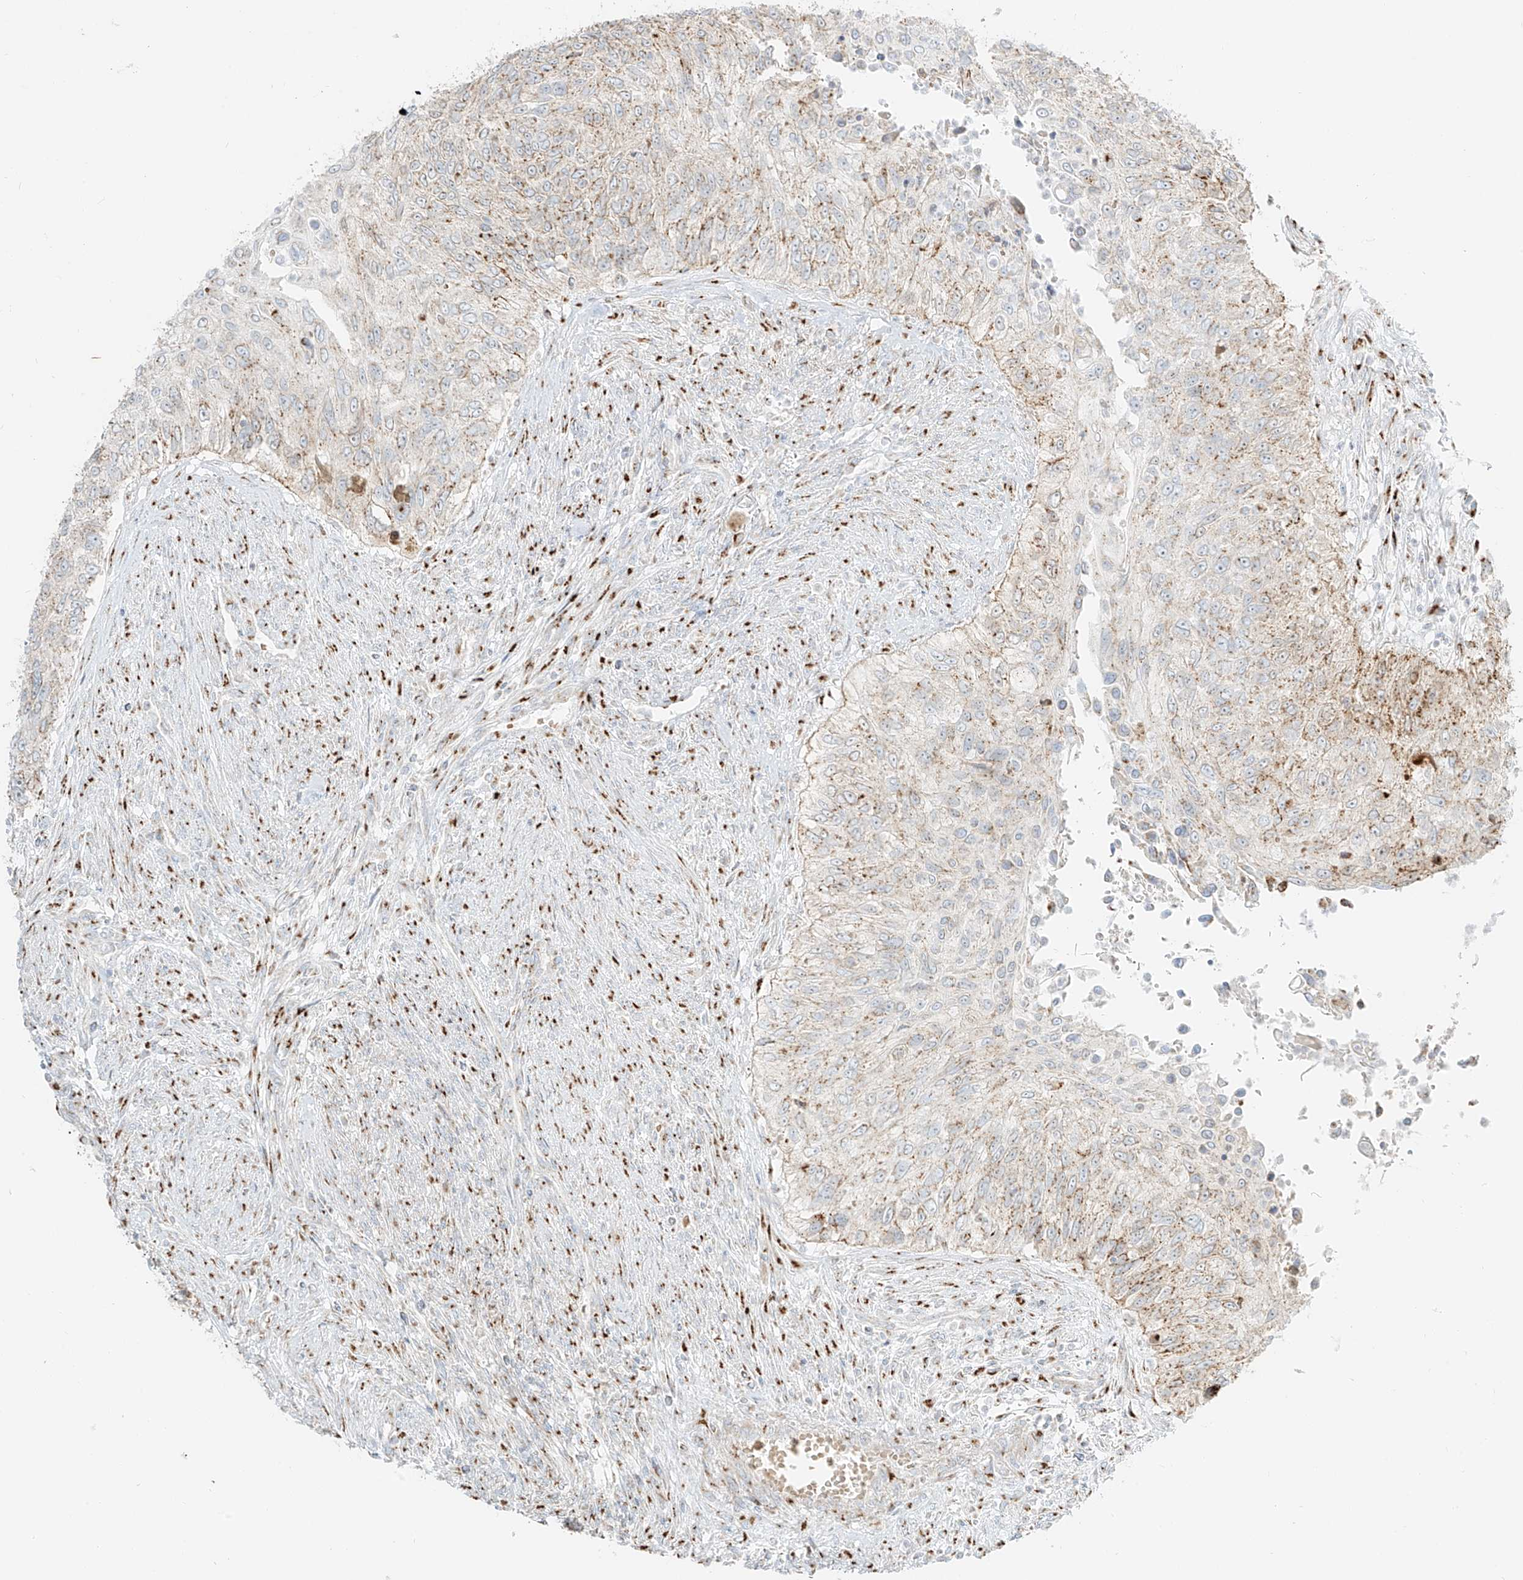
{"staining": {"intensity": "moderate", "quantity": "<25%", "location": "cytoplasmic/membranous"}, "tissue": "urothelial cancer", "cell_type": "Tumor cells", "image_type": "cancer", "snomed": [{"axis": "morphology", "description": "Urothelial carcinoma, High grade"}, {"axis": "topography", "description": "Urinary bladder"}], "caption": "Immunohistochemical staining of urothelial cancer demonstrates moderate cytoplasmic/membranous protein positivity in approximately <25% of tumor cells.", "gene": "TMEM87B", "patient": {"sex": "female", "age": 60}}